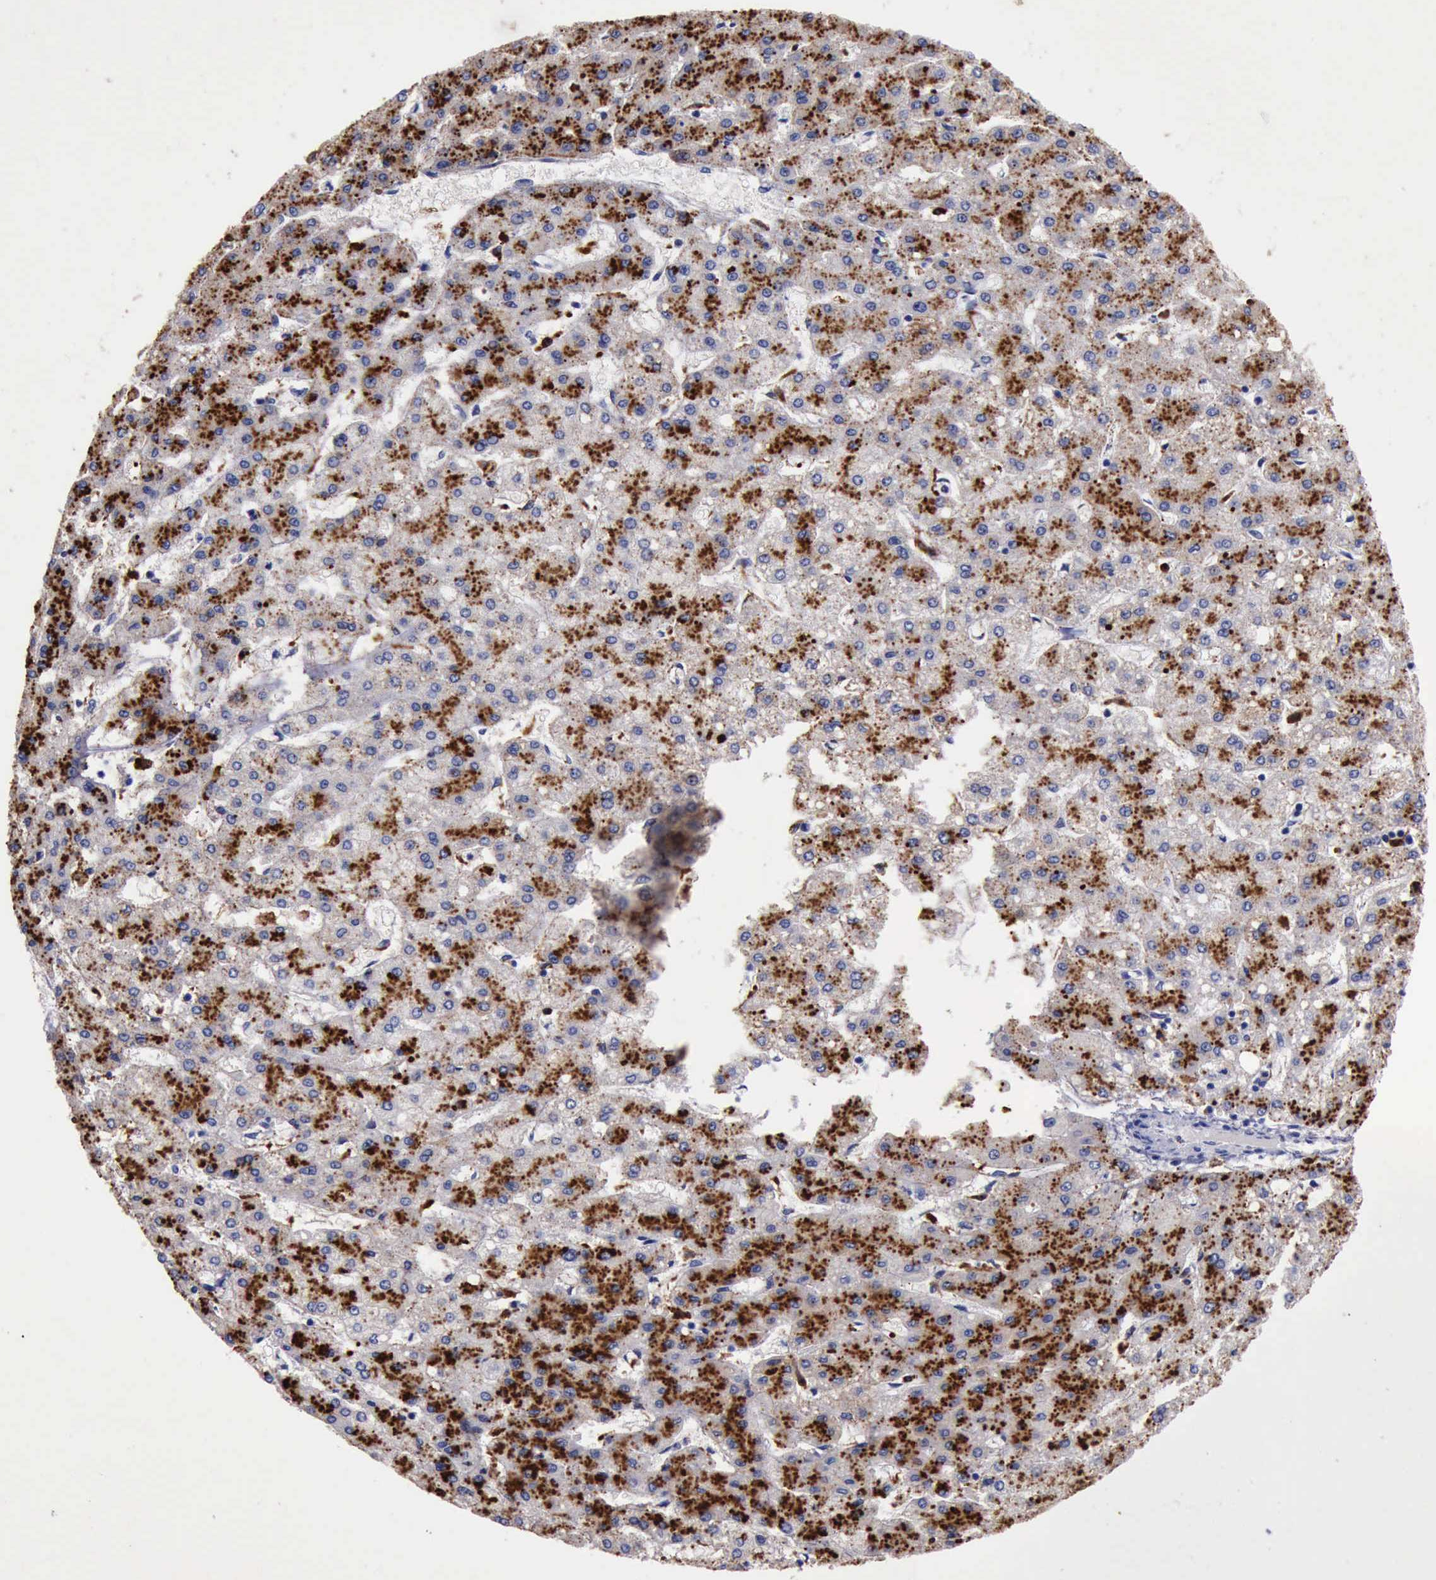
{"staining": {"intensity": "strong", "quantity": ">75%", "location": "cytoplasmic/membranous"}, "tissue": "liver cancer", "cell_type": "Tumor cells", "image_type": "cancer", "snomed": [{"axis": "morphology", "description": "Carcinoma, Hepatocellular, NOS"}, {"axis": "topography", "description": "Liver"}], "caption": "DAB (3,3'-diaminobenzidine) immunohistochemical staining of human liver cancer shows strong cytoplasmic/membranous protein expression in approximately >75% of tumor cells.", "gene": "CTSD", "patient": {"sex": "female", "age": 52}}